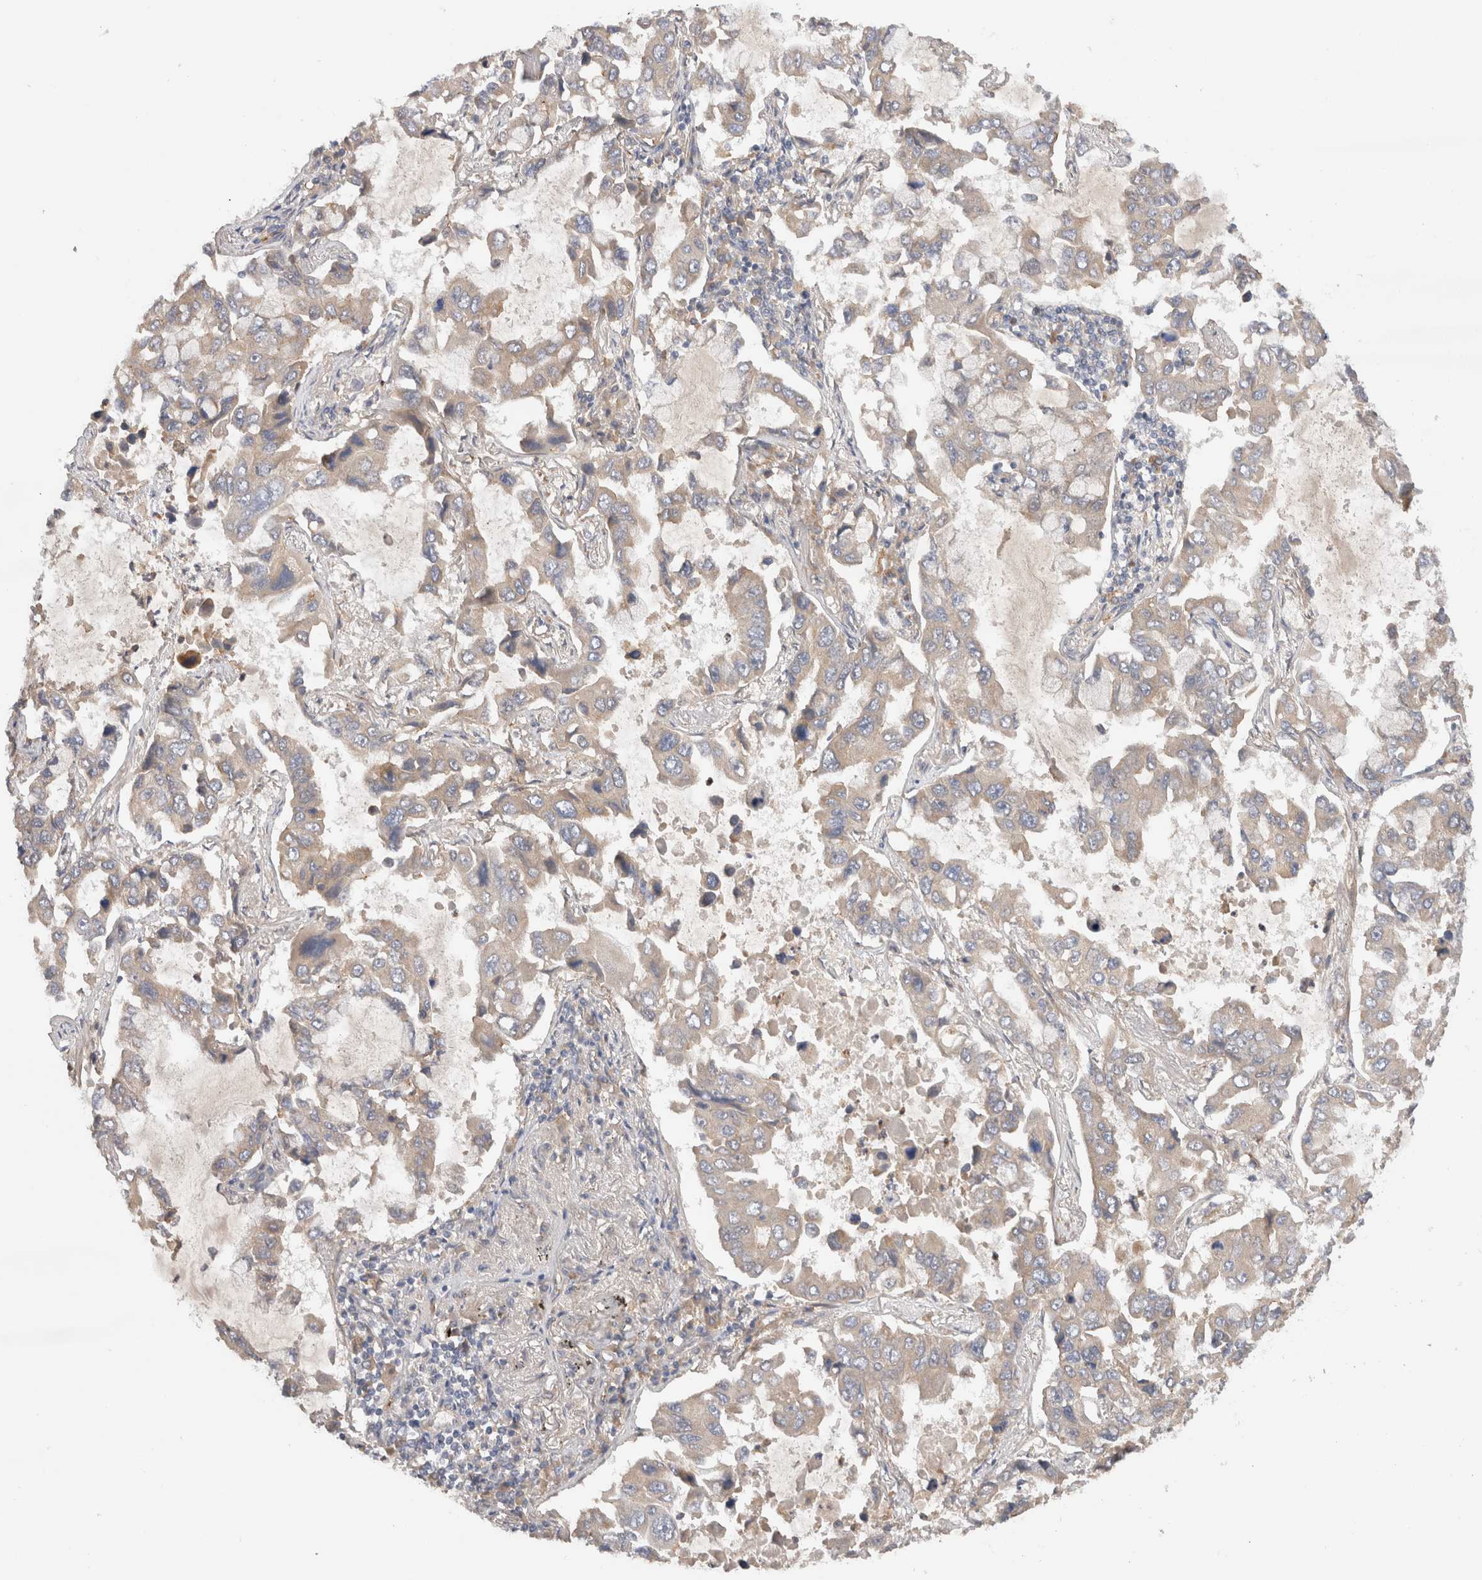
{"staining": {"intensity": "weak", "quantity": ">75%", "location": "cytoplasmic/membranous"}, "tissue": "lung cancer", "cell_type": "Tumor cells", "image_type": "cancer", "snomed": [{"axis": "morphology", "description": "Adenocarcinoma, NOS"}, {"axis": "topography", "description": "Lung"}], "caption": "IHC micrograph of adenocarcinoma (lung) stained for a protein (brown), which shows low levels of weak cytoplasmic/membranous positivity in about >75% of tumor cells.", "gene": "SGK3", "patient": {"sex": "male", "age": 64}}